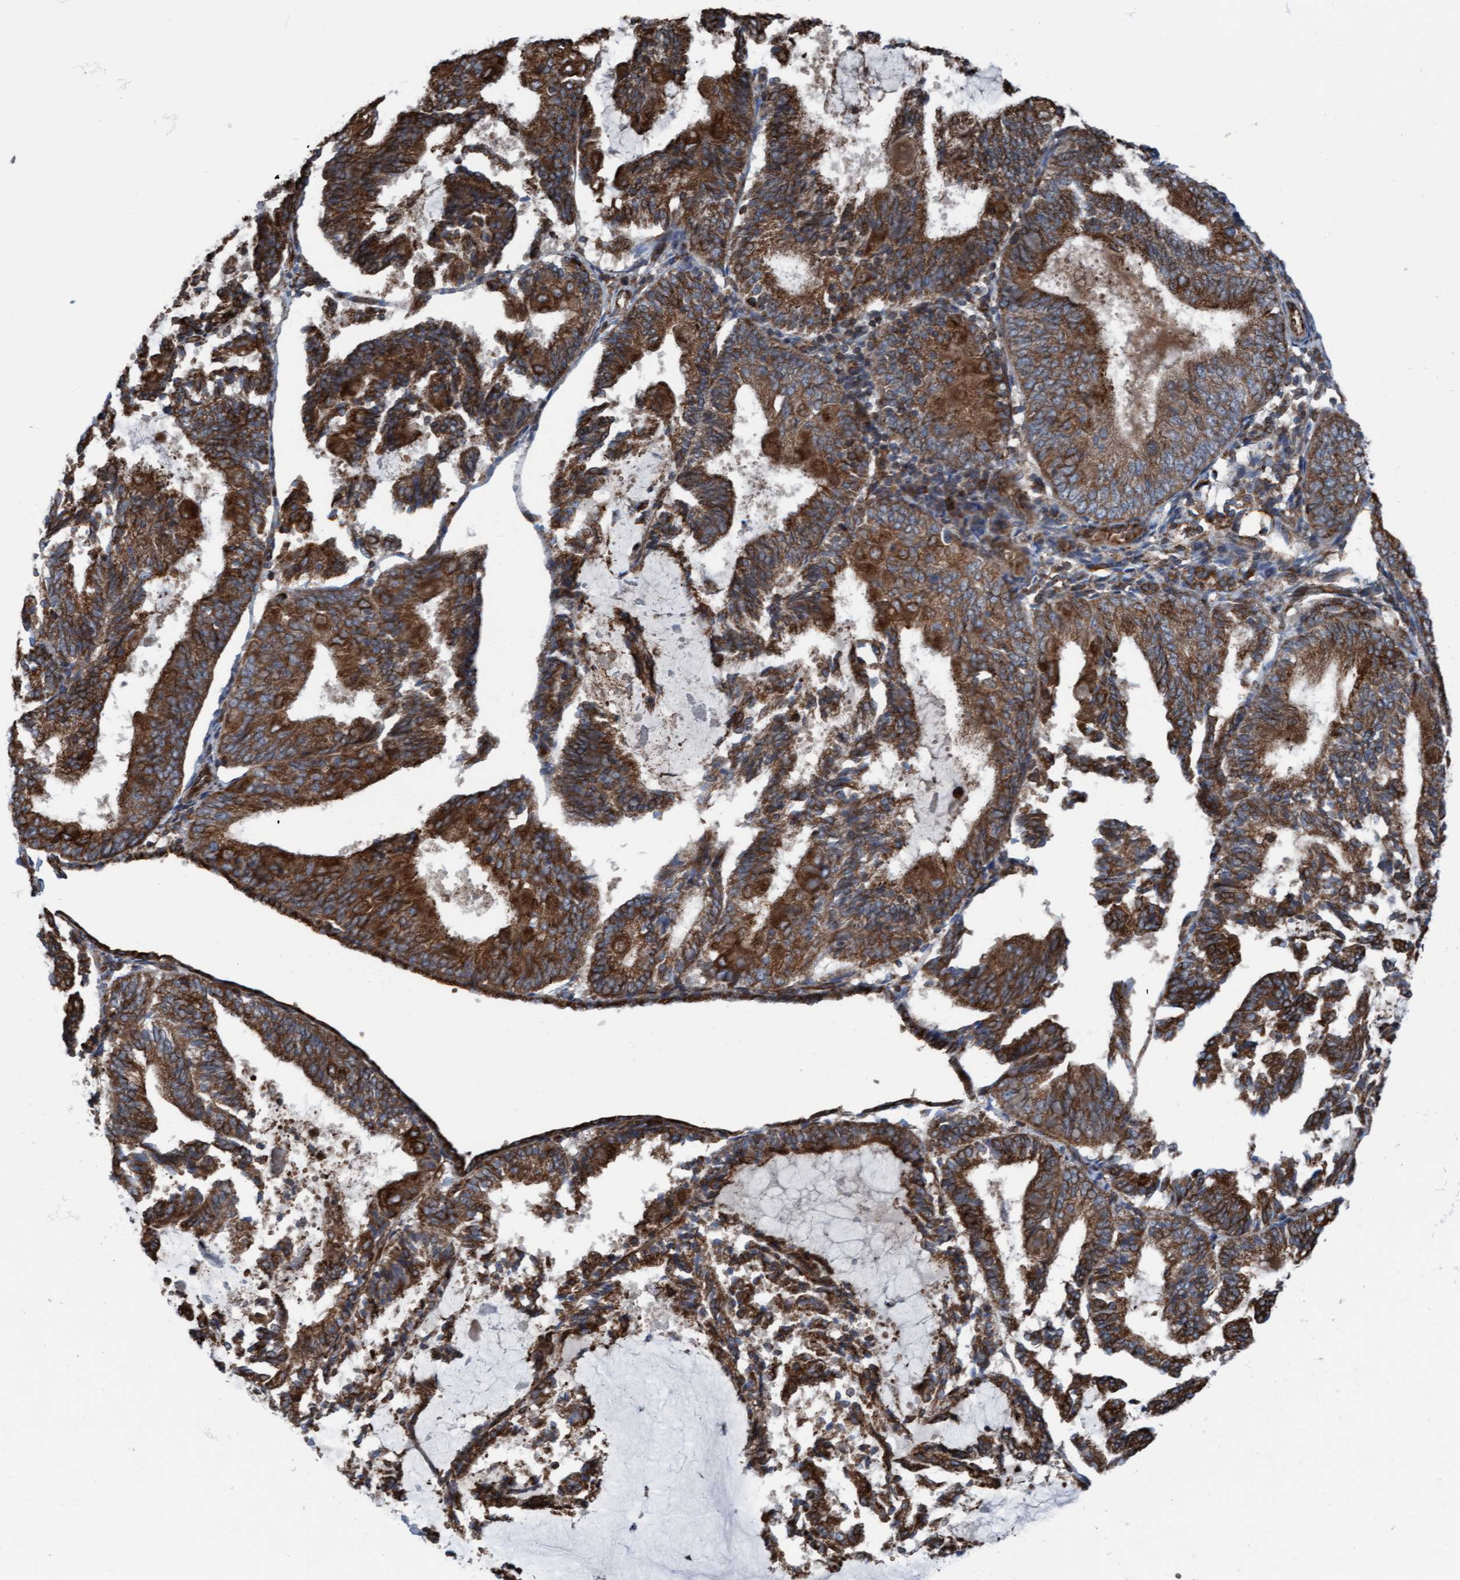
{"staining": {"intensity": "strong", "quantity": ">75%", "location": "cytoplasmic/membranous"}, "tissue": "endometrial cancer", "cell_type": "Tumor cells", "image_type": "cancer", "snomed": [{"axis": "morphology", "description": "Adenocarcinoma, NOS"}, {"axis": "topography", "description": "Endometrium"}], "caption": "Endometrial adenocarcinoma stained with IHC shows strong cytoplasmic/membranous expression in approximately >75% of tumor cells.", "gene": "RAP1GAP2", "patient": {"sex": "female", "age": 81}}